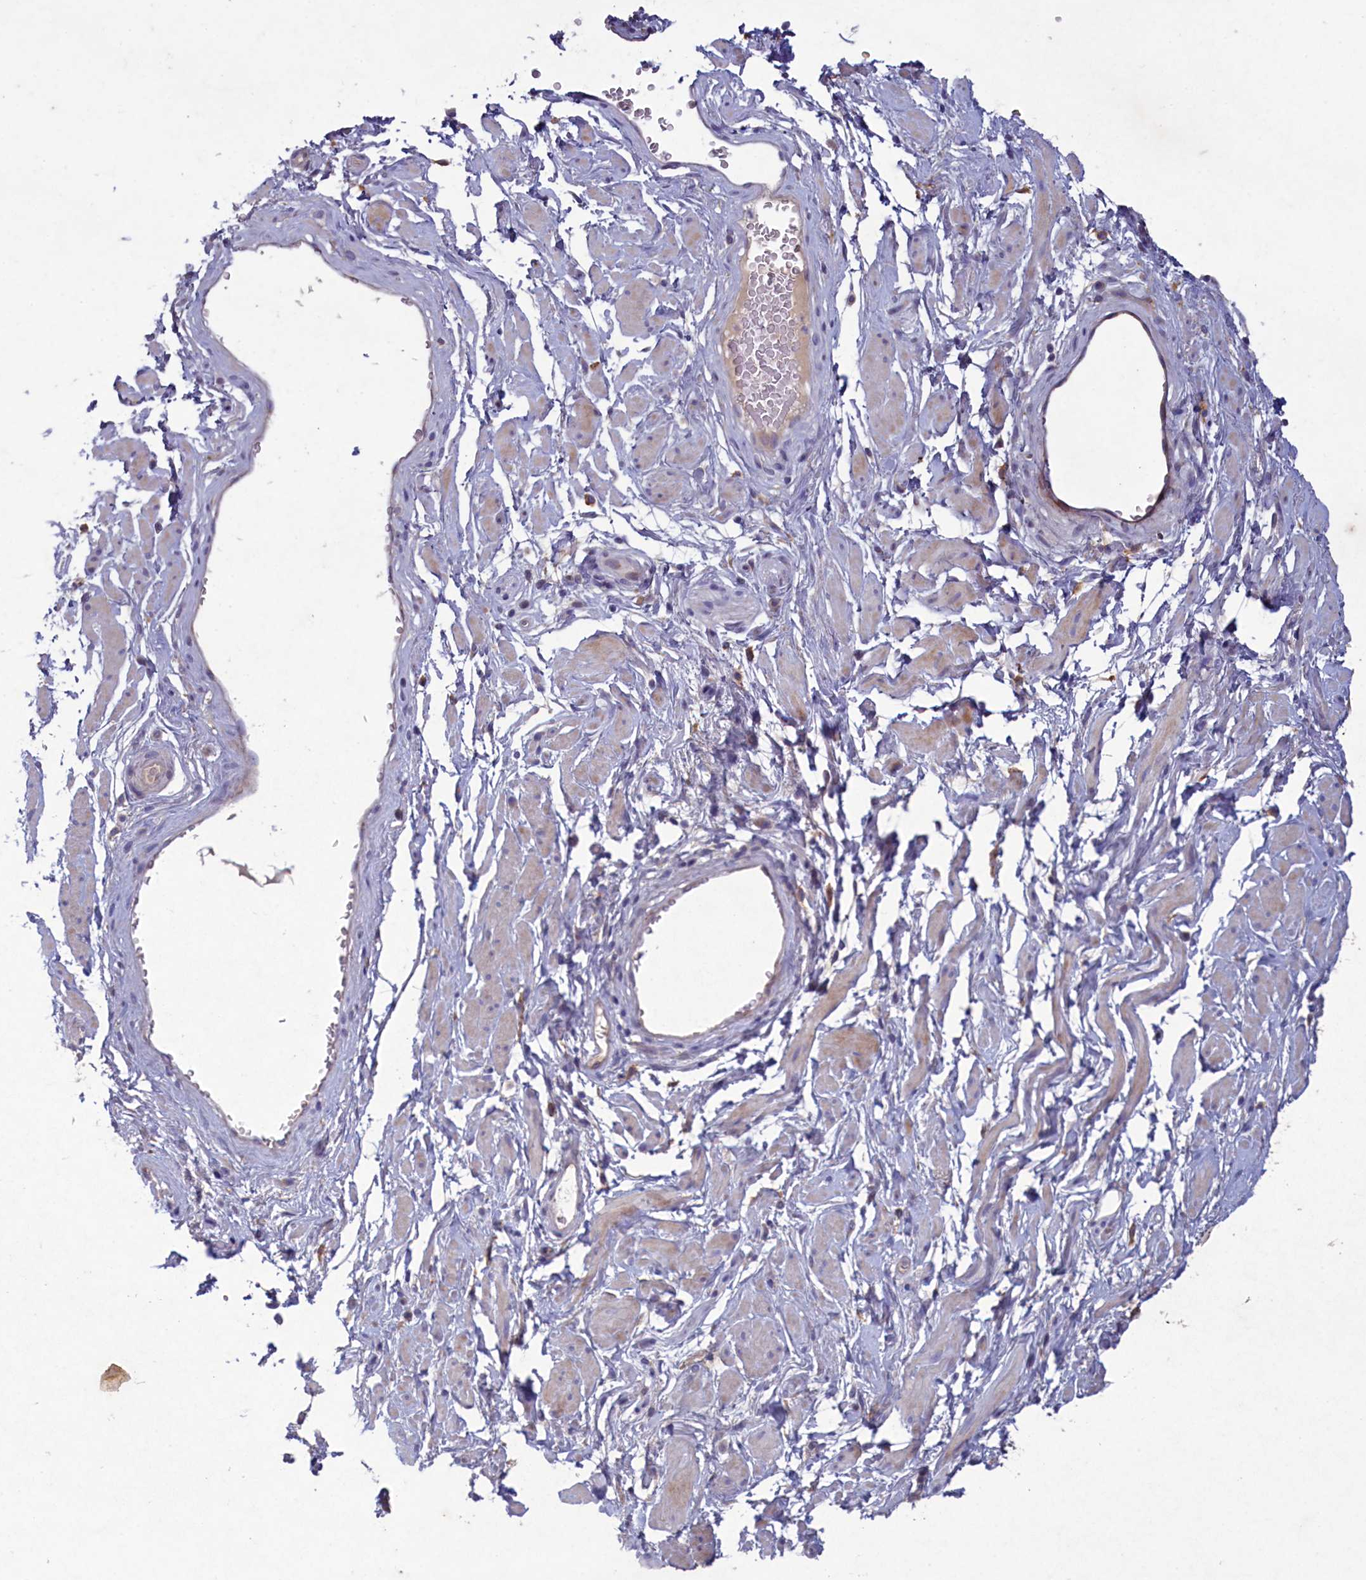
{"staining": {"intensity": "weak", "quantity": "25%-75%", "location": "cytoplasmic/membranous"}, "tissue": "adipose tissue", "cell_type": "Adipocytes", "image_type": "normal", "snomed": [{"axis": "morphology", "description": "Normal tissue, NOS"}, {"axis": "morphology", "description": "Adenocarcinoma, NOS"}, {"axis": "topography", "description": "Rectum"}, {"axis": "topography", "description": "Vagina"}, {"axis": "topography", "description": "Peripheral nerve tissue"}], "caption": "Brown immunohistochemical staining in unremarkable human adipose tissue demonstrates weak cytoplasmic/membranous staining in about 25%-75% of adipocytes. The protein is shown in brown color, while the nuclei are stained blue.", "gene": "PLEKHG6", "patient": {"sex": "female", "age": 71}}